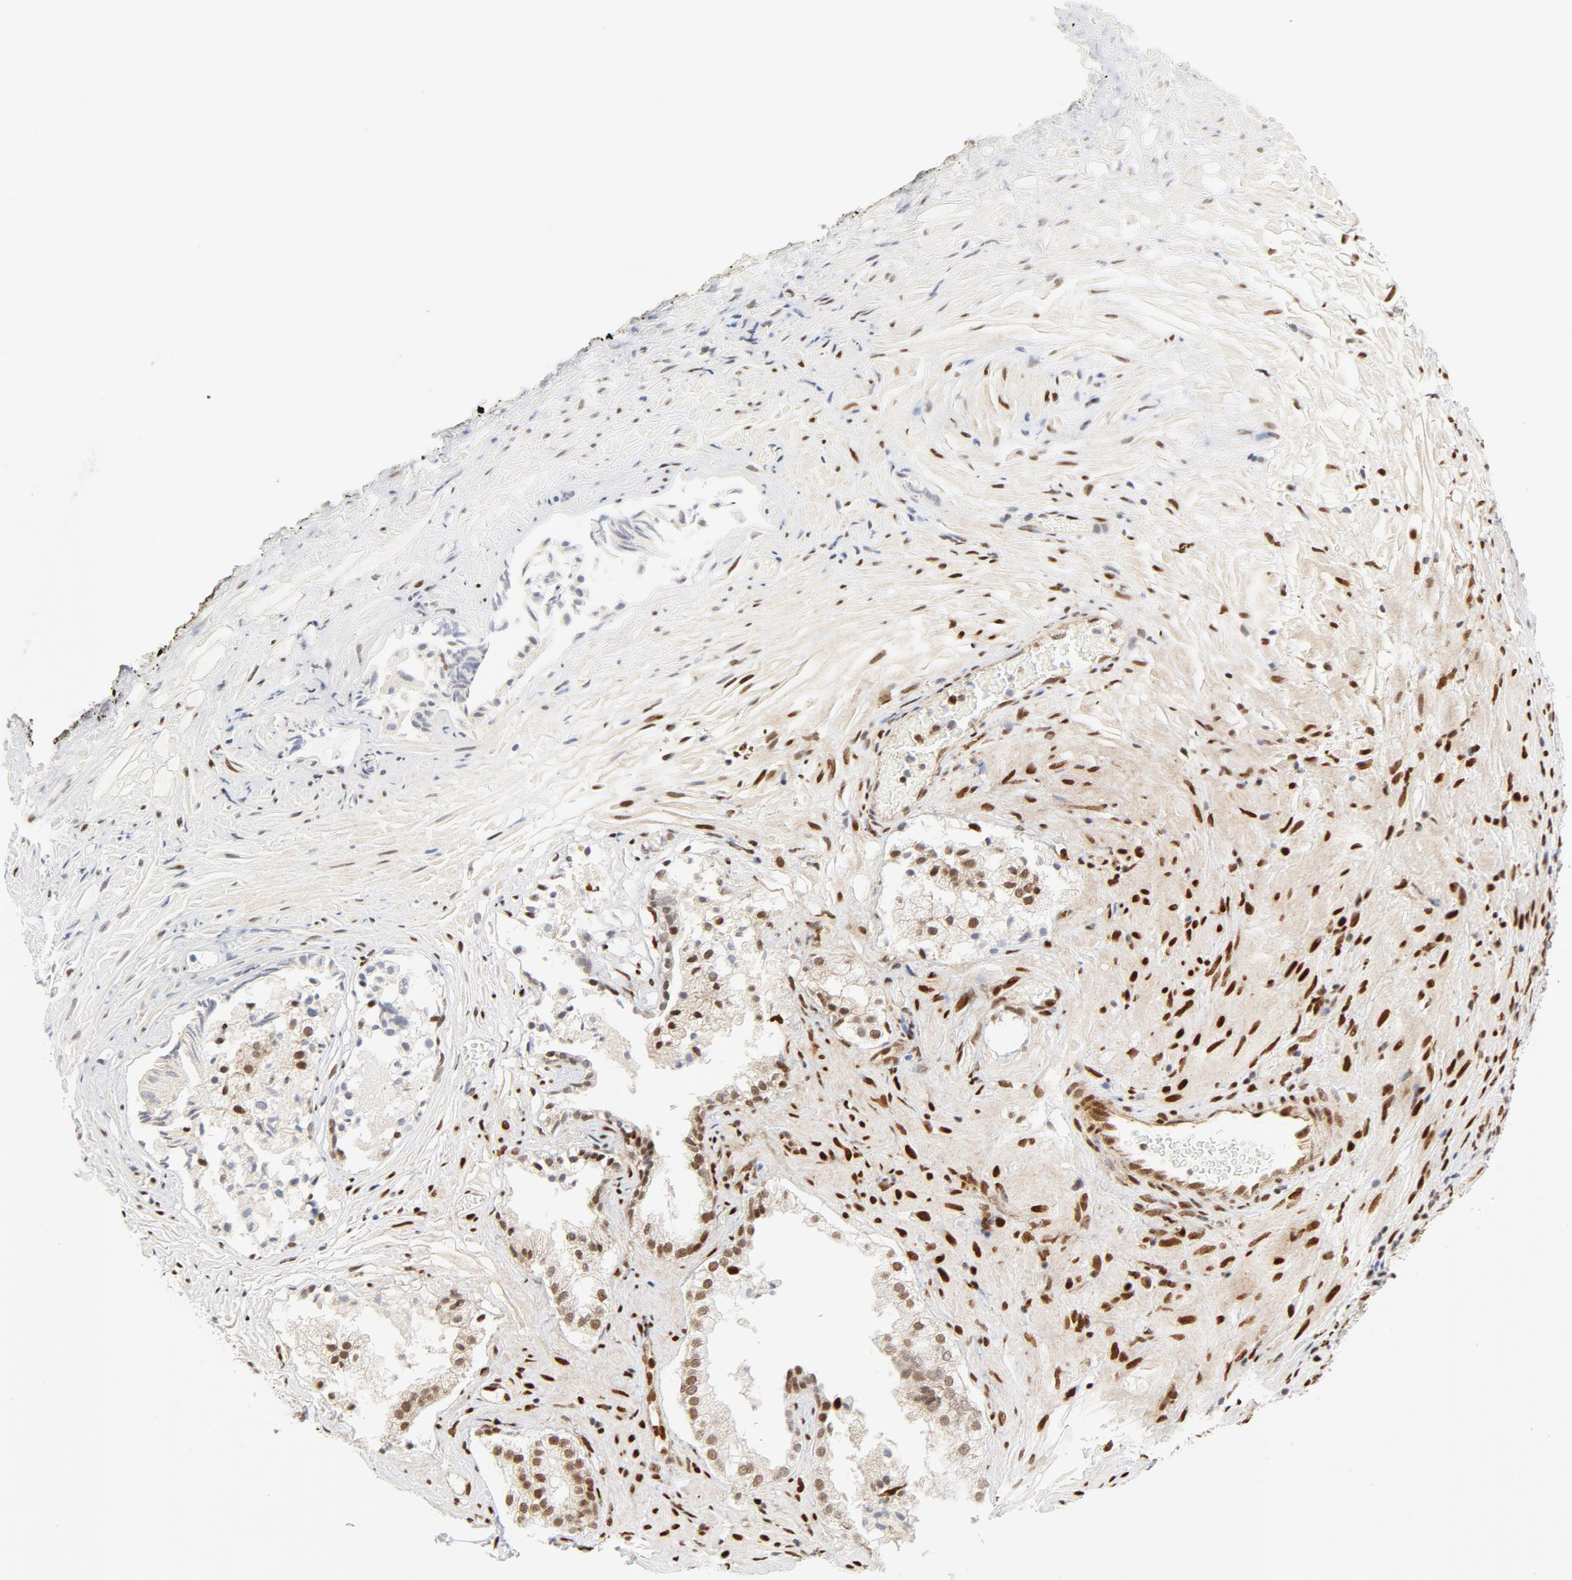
{"staining": {"intensity": "weak", "quantity": "25%-75%", "location": "nuclear"}, "tissue": "prostate", "cell_type": "Glandular cells", "image_type": "normal", "snomed": [{"axis": "morphology", "description": "Normal tissue, NOS"}, {"axis": "topography", "description": "Prostate"}], "caption": "A high-resolution micrograph shows immunohistochemistry (IHC) staining of benign prostate, which shows weak nuclear staining in approximately 25%-75% of glandular cells.", "gene": "MEF2A", "patient": {"sex": "male", "age": 76}}